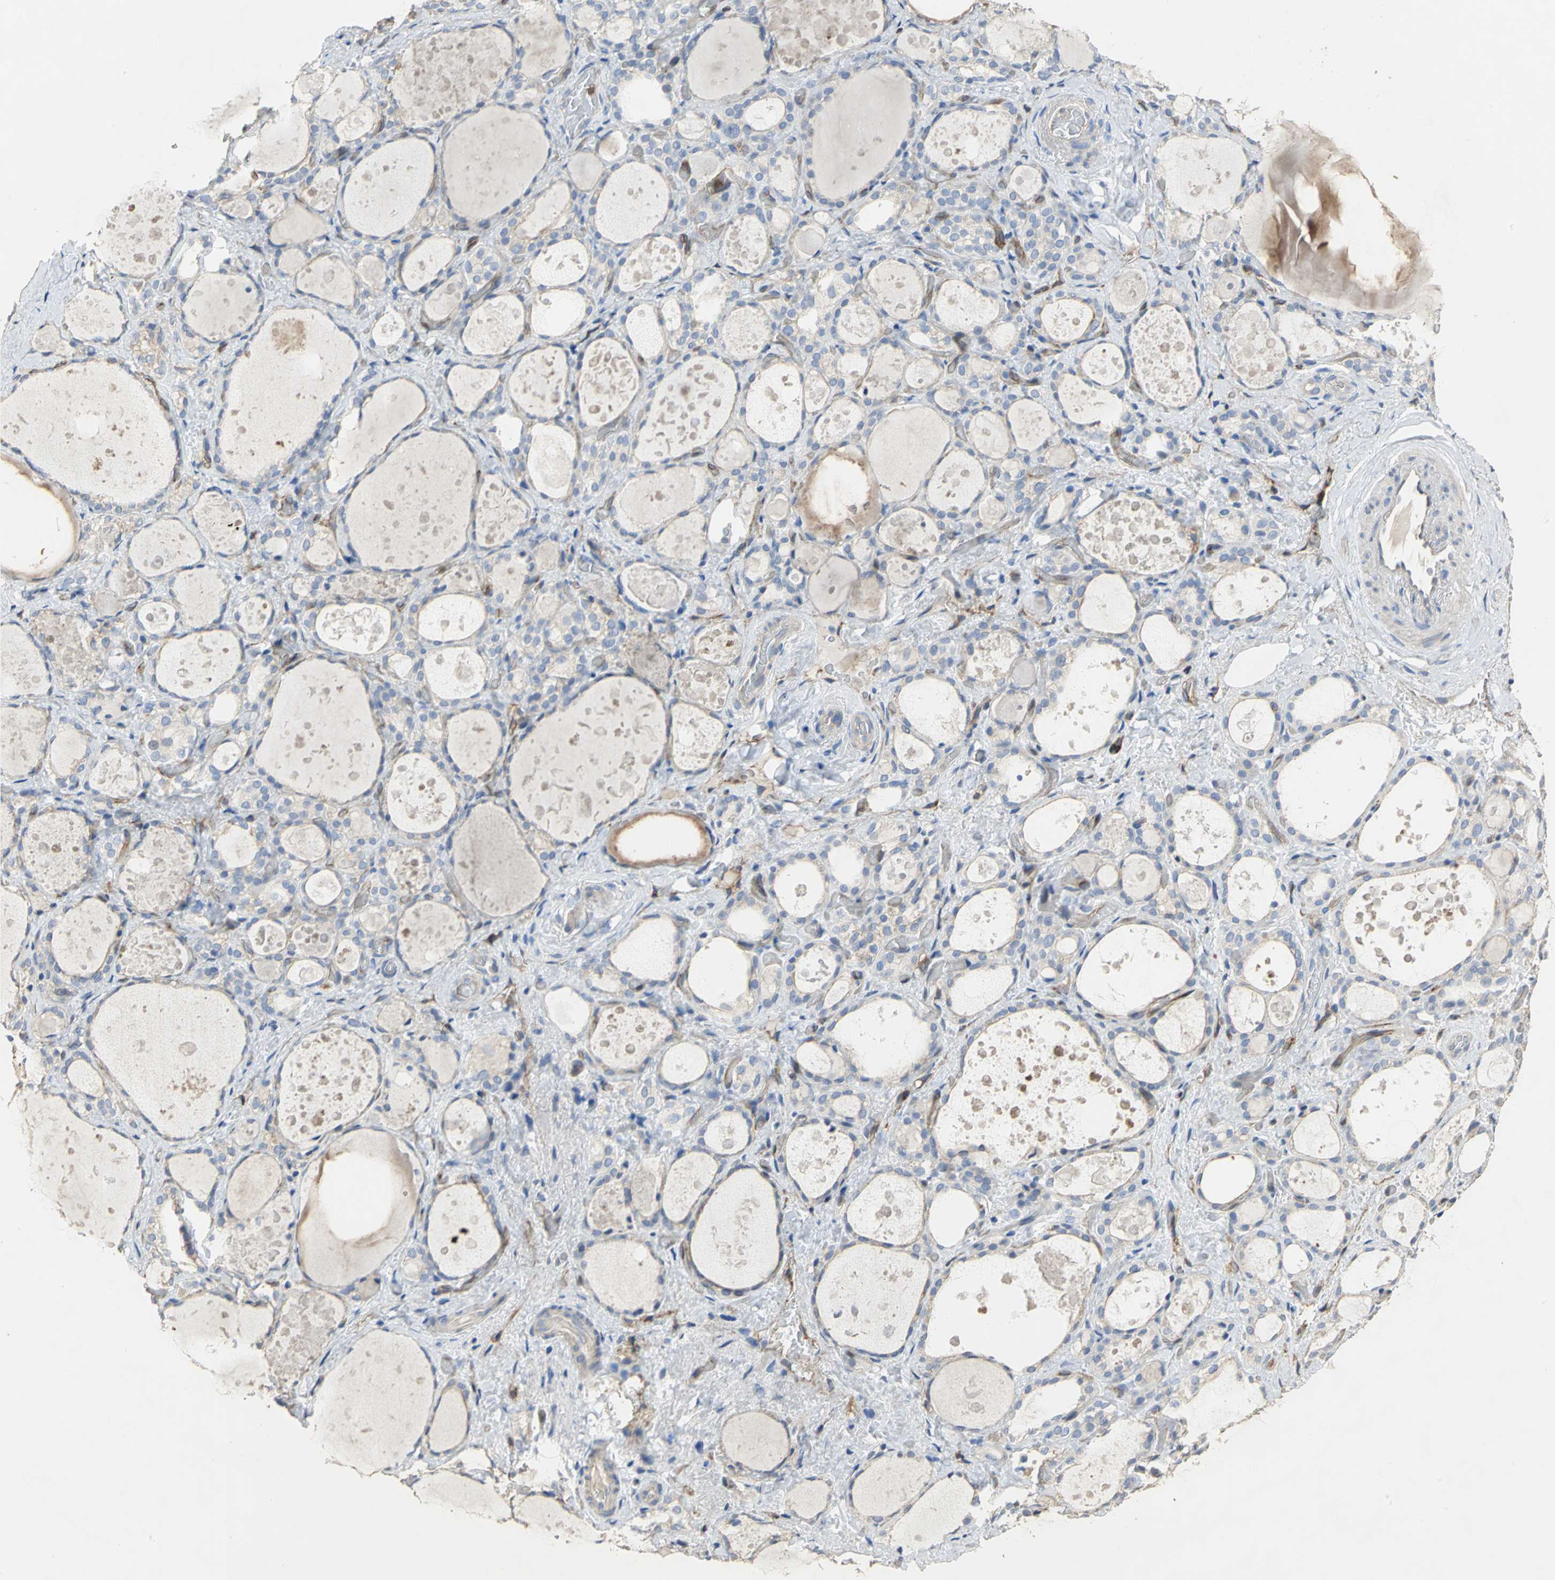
{"staining": {"intensity": "weak", "quantity": "<25%", "location": "cytoplasmic/membranous"}, "tissue": "thyroid gland", "cell_type": "Glandular cells", "image_type": "normal", "snomed": [{"axis": "morphology", "description": "Normal tissue, NOS"}, {"axis": "topography", "description": "Thyroid gland"}], "caption": "High power microscopy histopathology image of an IHC histopathology image of normal thyroid gland, revealing no significant positivity in glandular cells. Nuclei are stained in blue.", "gene": "DLGAP5", "patient": {"sex": "female", "age": 75}}